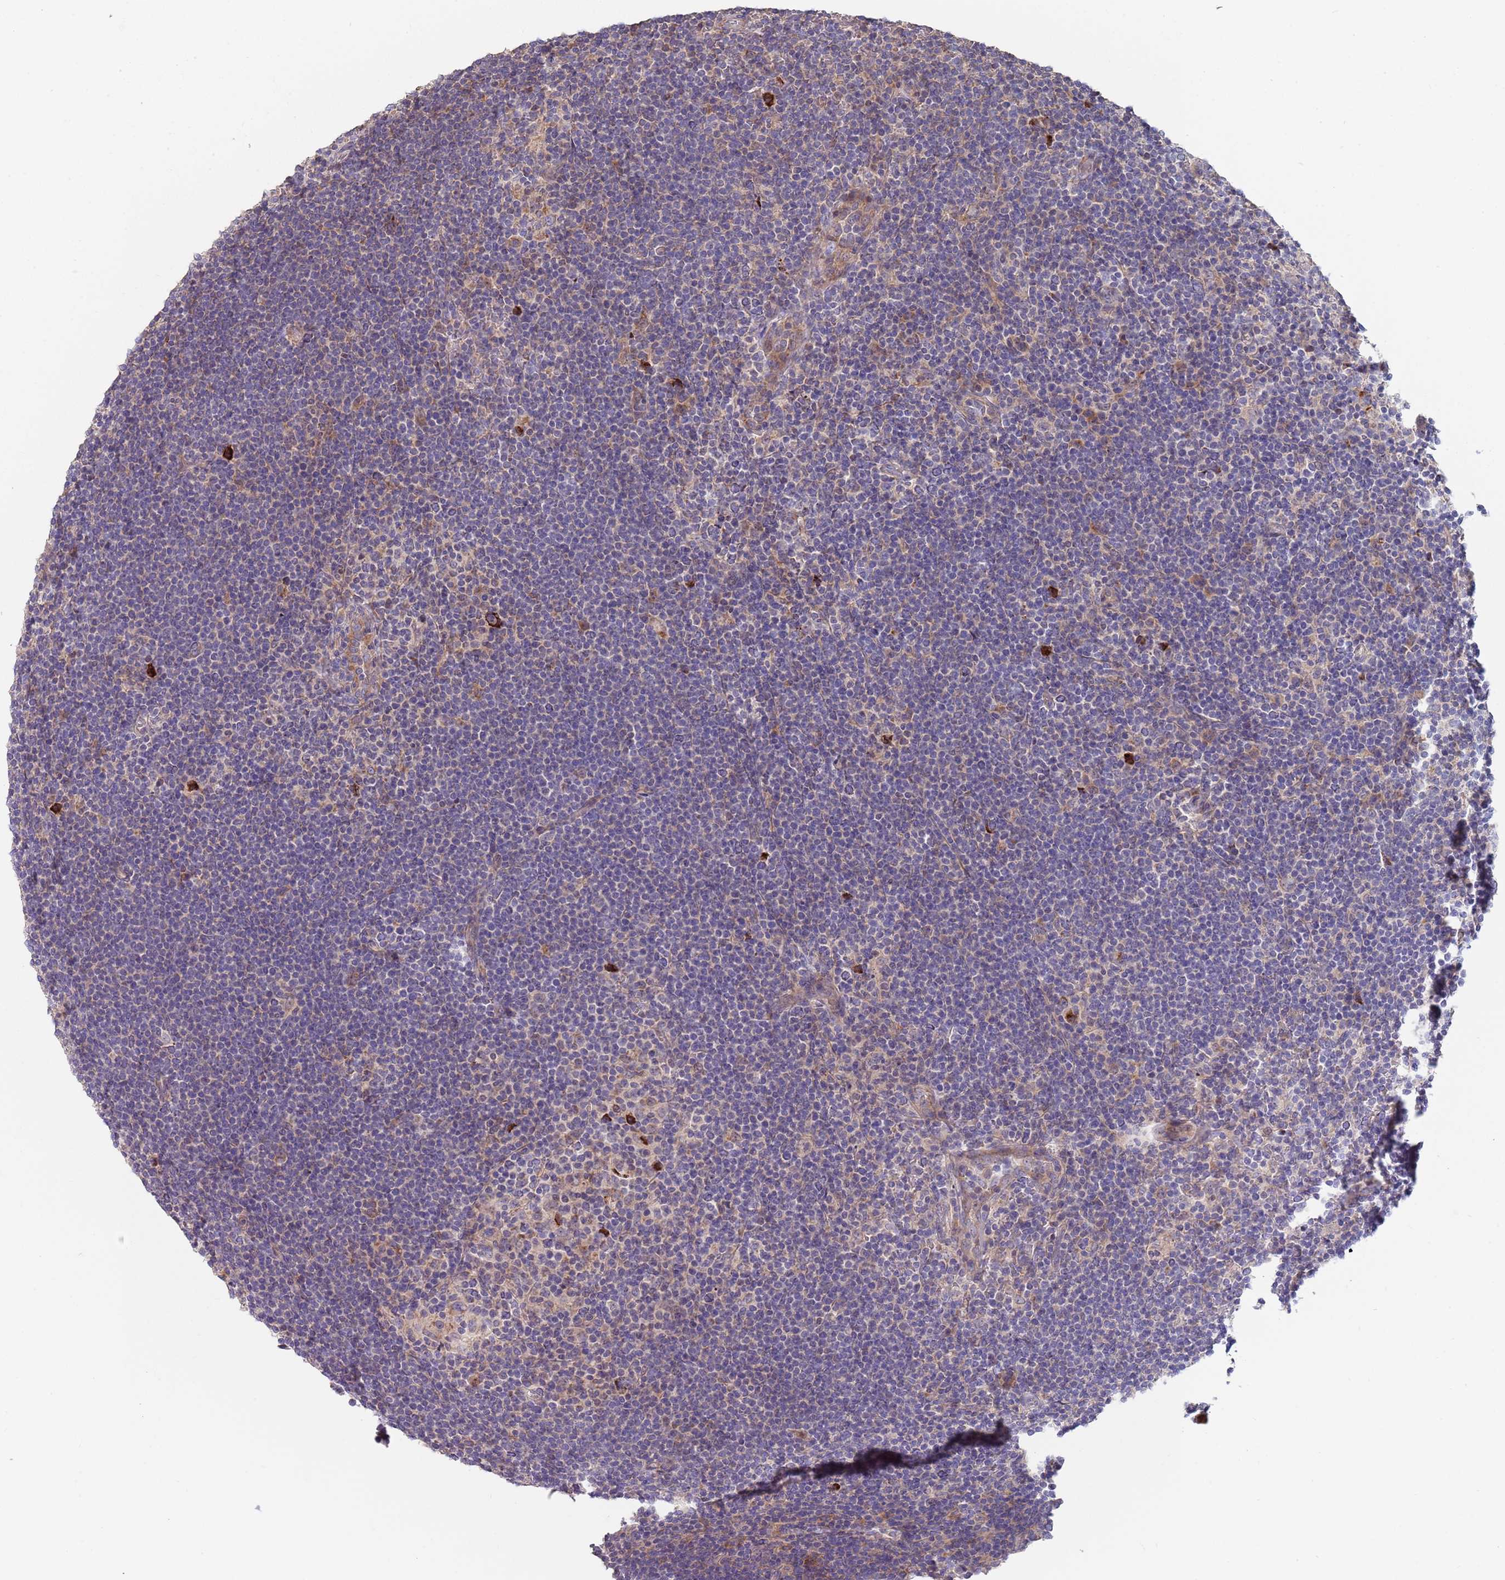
{"staining": {"intensity": "moderate", "quantity": "<25%", "location": "cytoplasmic/membranous"}, "tissue": "lymphoma", "cell_type": "Tumor cells", "image_type": "cancer", "snomed": [{"axis": "morphology", "description": "Hodgkin's disease, NOS"}, {"axis": "topography", "description": "Lymph node"}], "caption": "An image of Hodgkin's disease stained for a protein exhibits moderate cytoplasmic/membranous brown staining in tumor cells.", "gene": "ABCC10", "patient": {"sex": "female", "age": 57}}